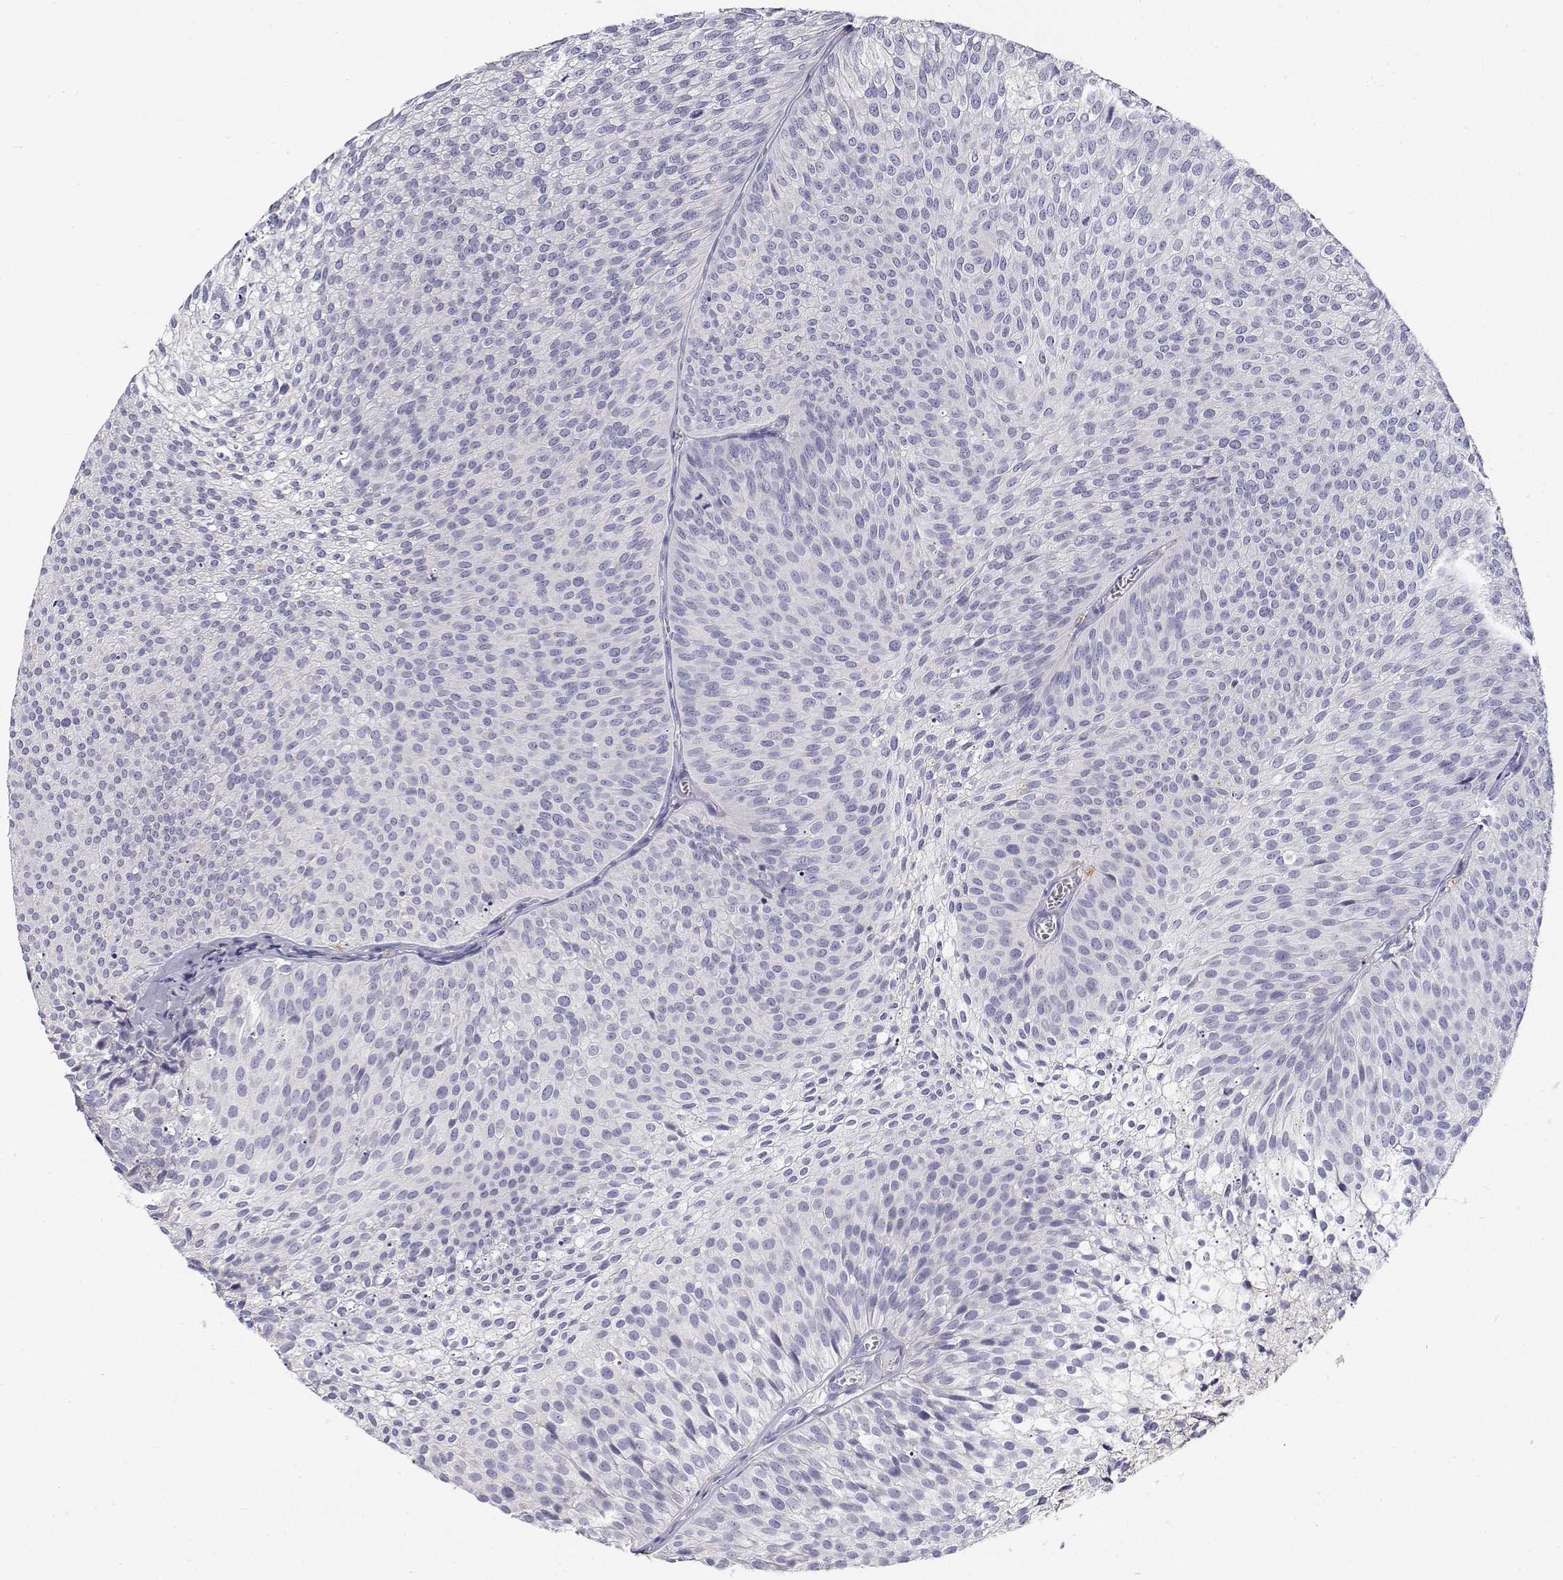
{"staining": {"intensity": "negative", "quantity": "none", "location": "none"}, "tissue": "urothelial cancer", "cell_type": "Tumor cells", "image_type": "cancer", "snomed": [{"axis": "morphology", "description": "Urothelial carcinoma, Low grade"}, {"axis": "topography", "description": "Urinary bladder"}], "caption": "Protein analysis of low-grade urothelial carcinoma exhibits no significant positivity in tumor cells. (Brightfield microscopy of DAB (3,3'-diaminobenzidine) IHC at high magnification).", "gene": "NCR2", "patient": {"sex": "male", "age": 91}}